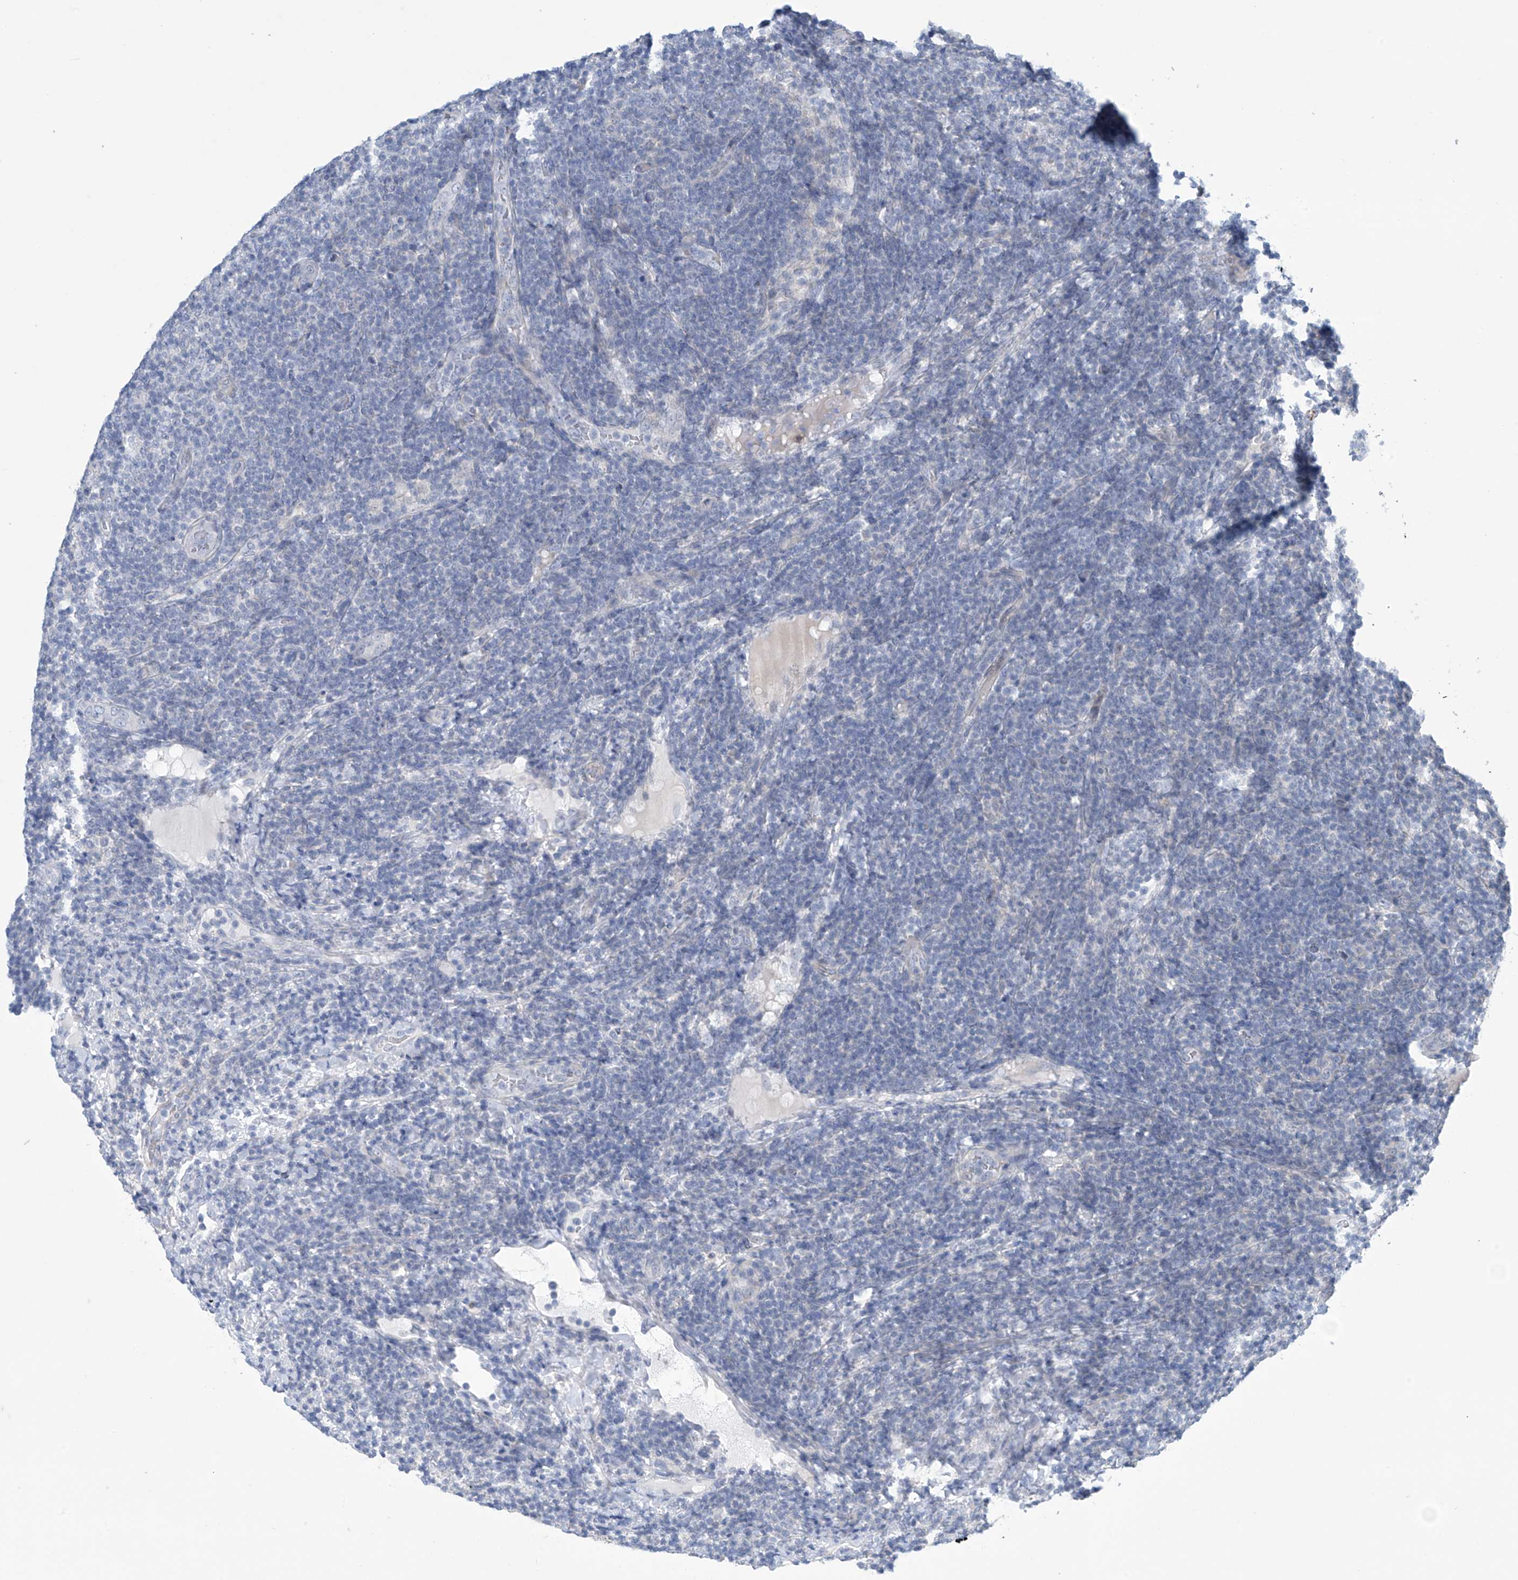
{"staining": {"intensity": "negative", "quantity": "none", "location": "none"}, "tissue": "lymphoma", "cell_type": "Tumor cells", "image_type": "cancer", "snomed": [{"axis": "morphology", "description": "Malignant lymphoma, non-Hodgkin's type, Low grade"}, {"axis": "topography", "description": "Lymph node"}], "caption": "Immunohistochemistry (IHC) photomicrograph of human lymphoma stained for a protein (brown), which displays no expression in tumor cells.", "gene": "SLC35A5", "patient": {"sex": "male", "age": 66}}